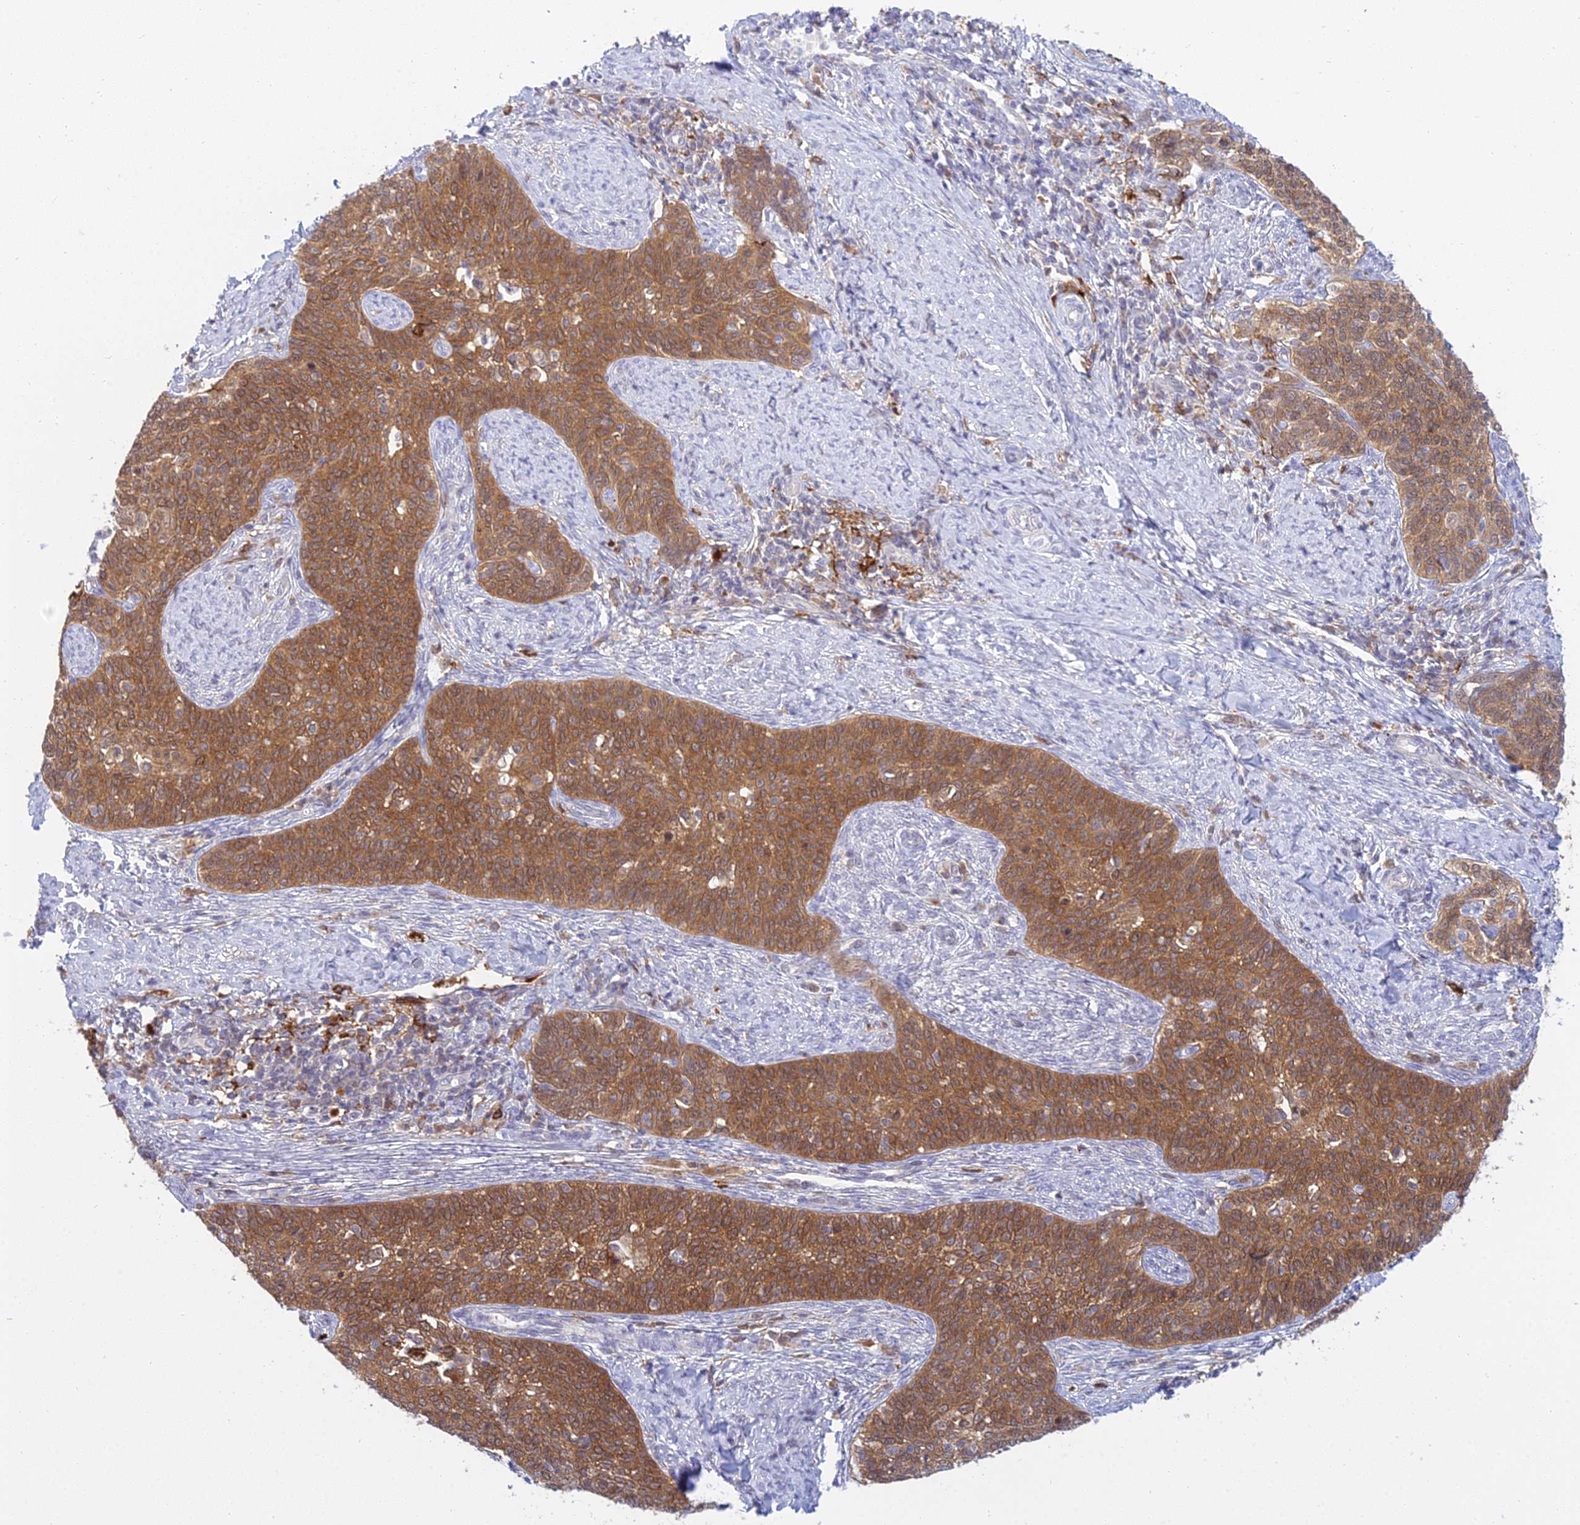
{"staining": {"intensity": "moderate", "quantity": ">75%", "location": "cytoplasmic/membranous"}, "tissue": "cervical cancer", "cell_type": "Tumor cells", "image_type": "cancer", "snomed": [{"axis": "morphology", "description": "Squamous cell carcinoma, NOS"}, {"axis": "topography", "description": "Cervix"}], "caption": "The image exhibits immunohistochemical staining of cervical cancer. There is moderate cytoplasmic/membranous staining is appreciated in about >75% of tumor cells.", "gene": "UBE2G1", "patient": {"sex": "female", "age": 39}}